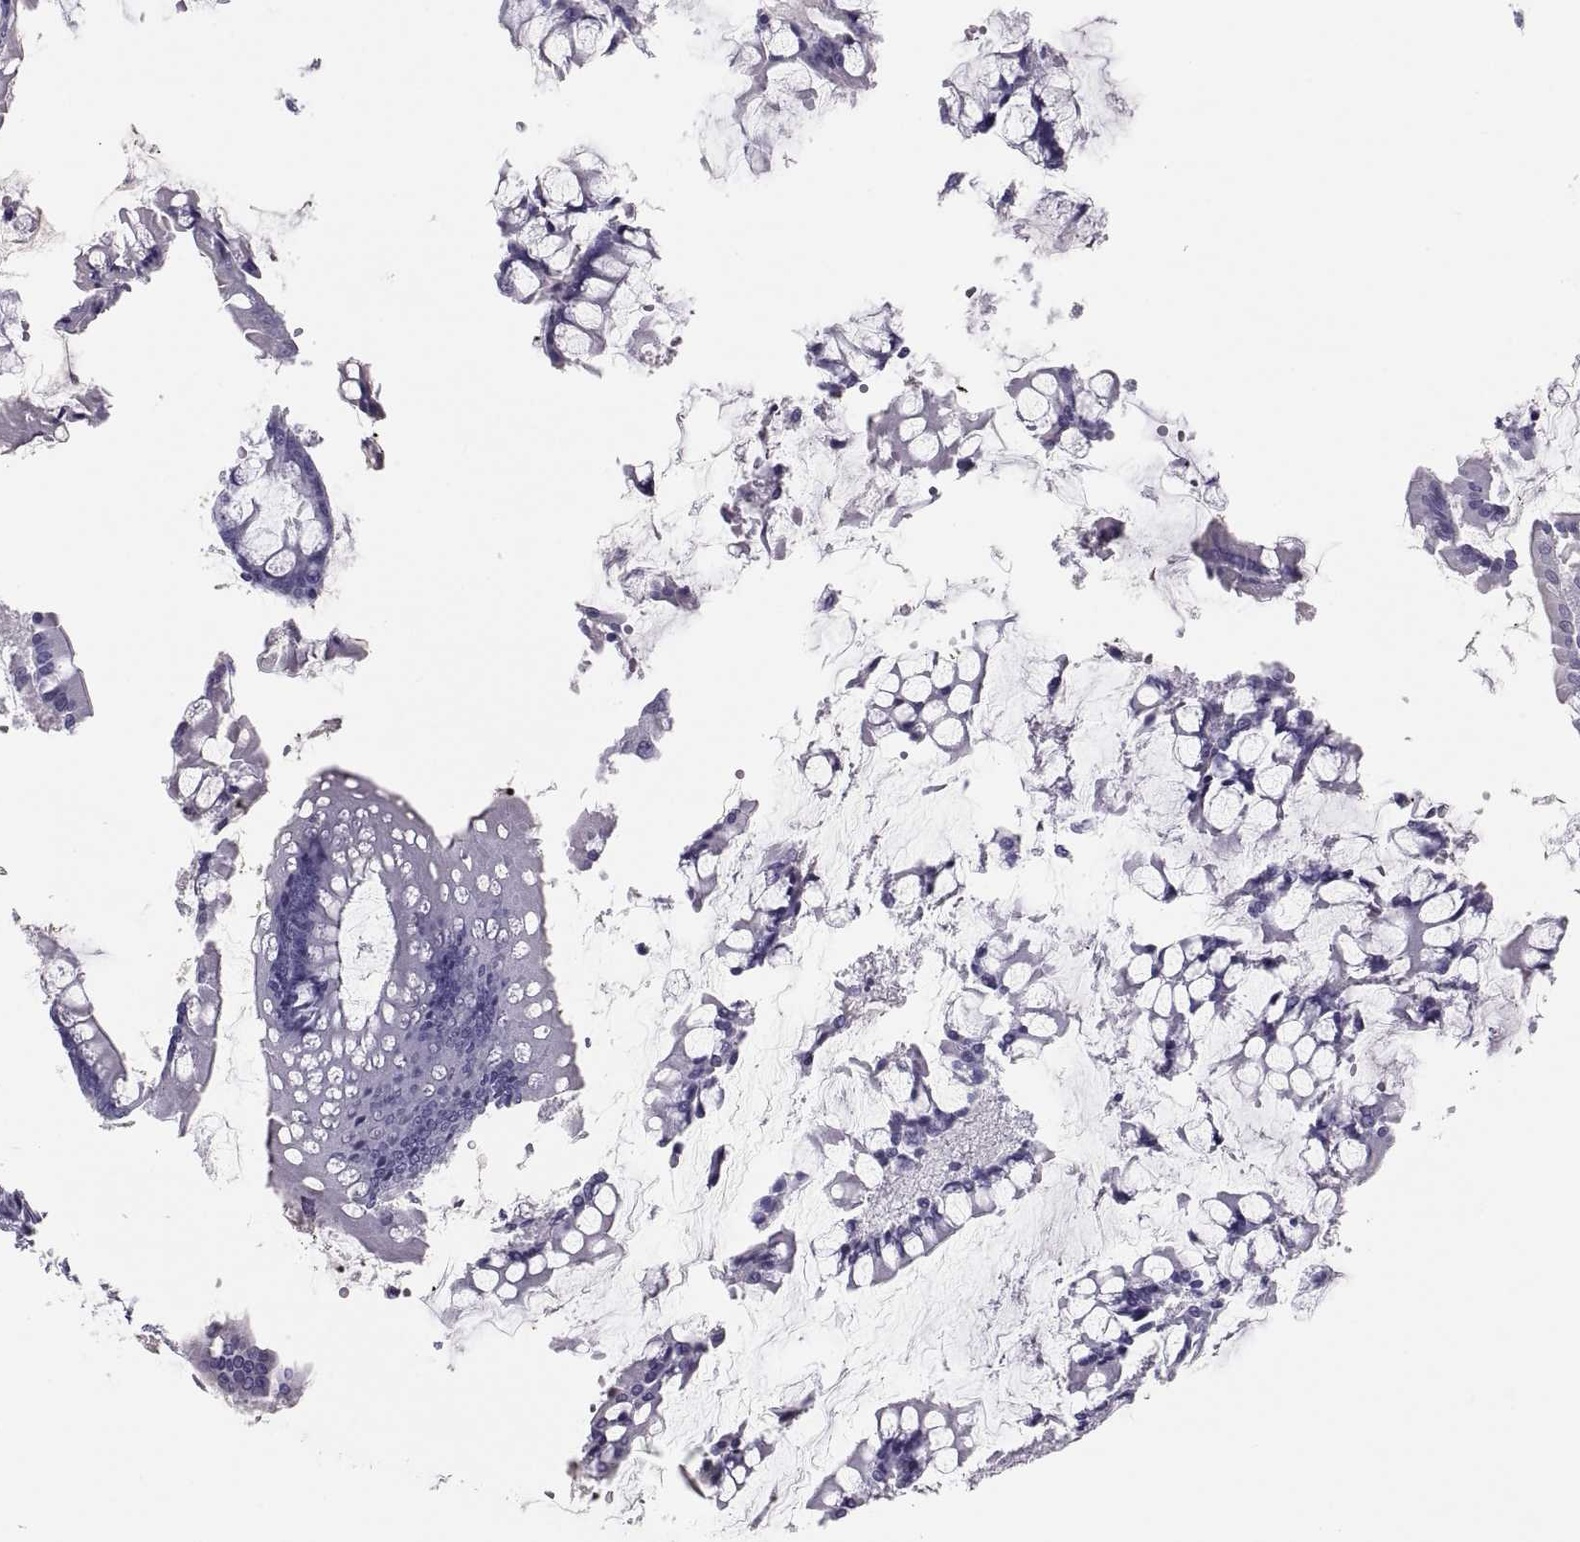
{"staining": {"intensity": "negative", "quantity": "none", "location": "none"}, "tissue": "carcinoid", "cell_type": "Tumor cells", "image_type": "cancer", "snomed": [{"axis": "morphology", "description": "Carcinoid, malignant, NOS"}, {"axis": "topography", "description": "Small intestine"}], "caption": "IHC micrograph of human carcinoid stained for a protein (brown), which reveals no positivity in tumor cells. Nuclei are stained in blue.", "gene": "PAX2", "patient": {"sex": "female", "age": 65}}